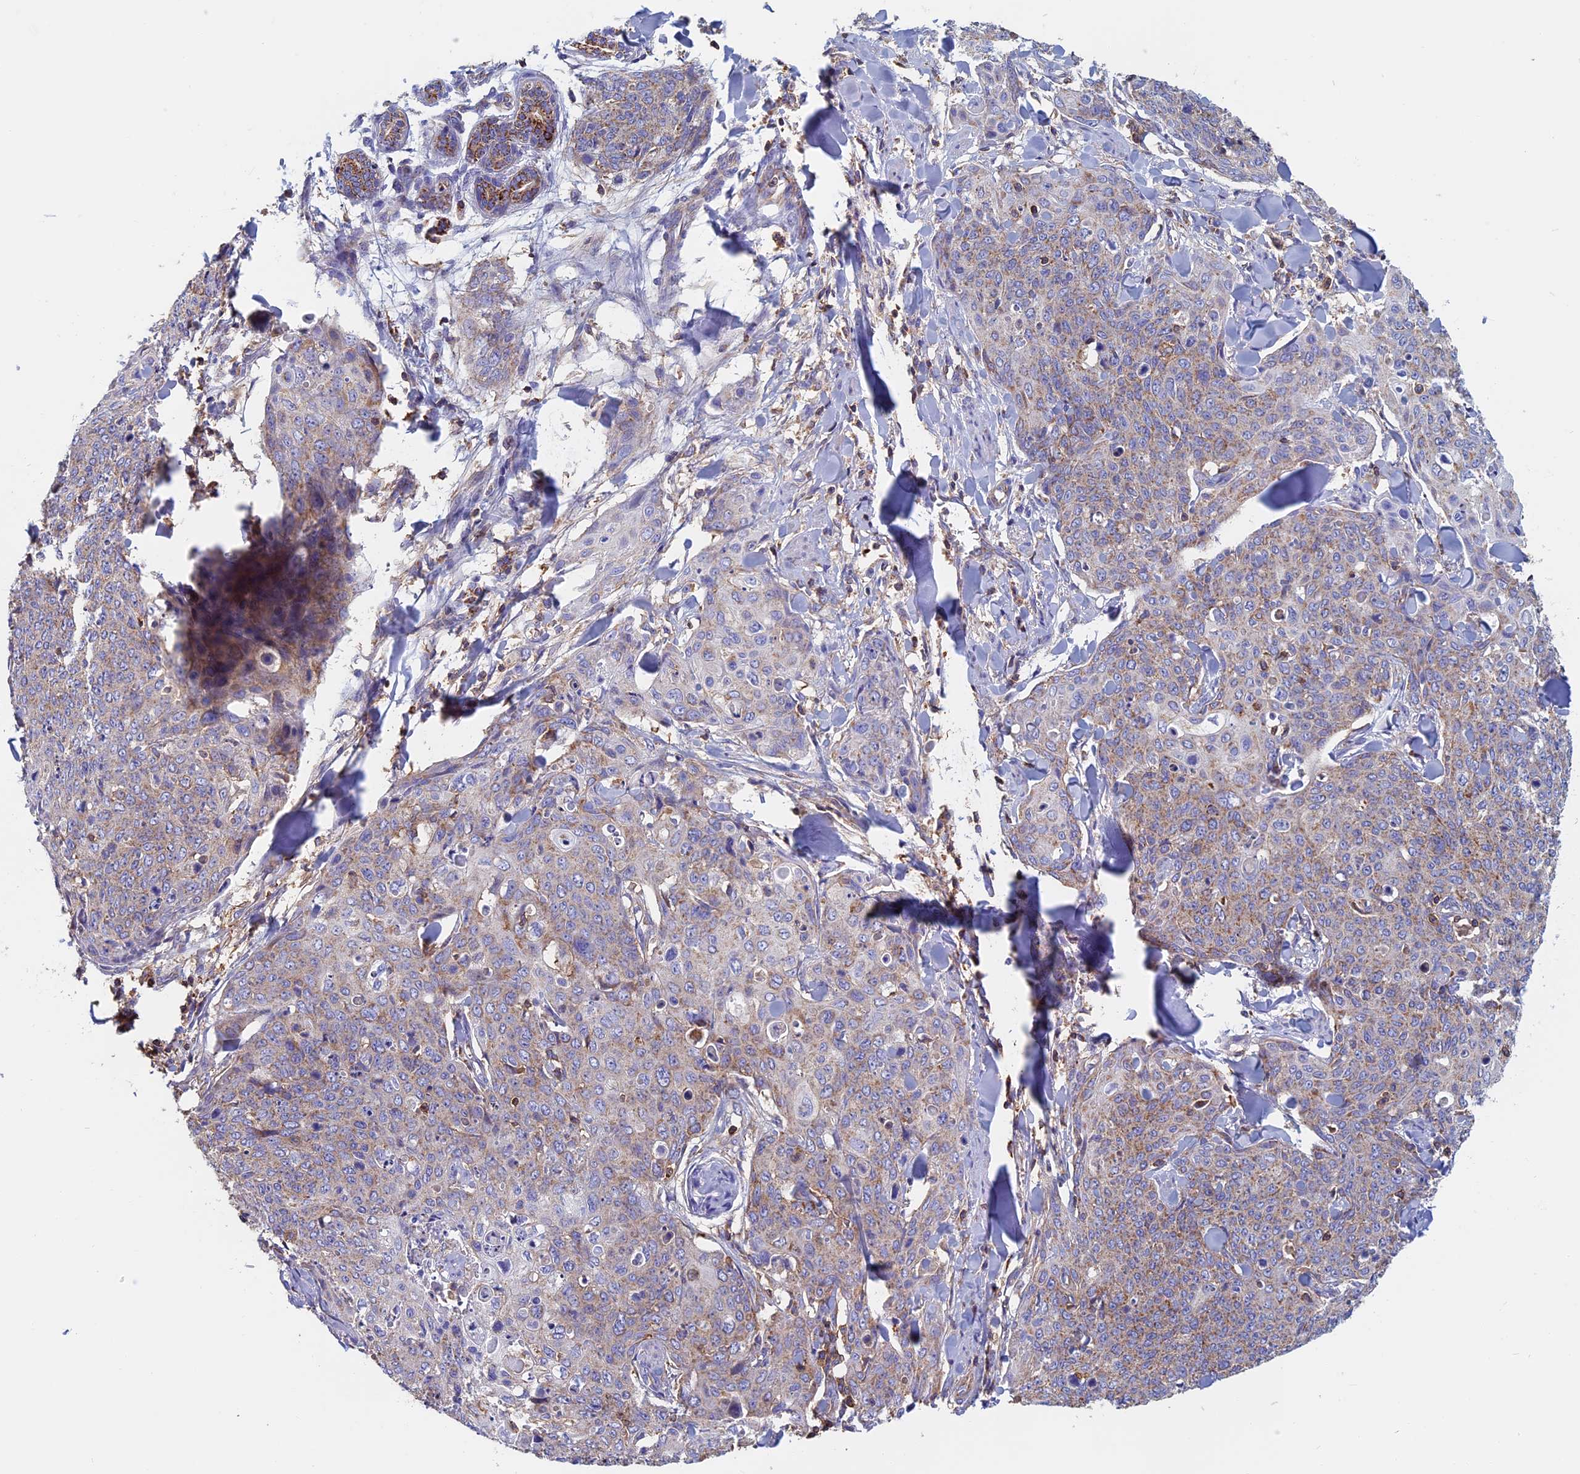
{"staining": {"intensity": "weak", "quantity": "25%-75%", "location": "cytoplasmic/membranous"}, "tissue": "skin cancer", "cell_type": "Tumor cells", "image_type": "cancer", "snomed": [{"axis": "morphology", "description": "Squamous cell carcinoma, NOS"}, {"axis": "topography", "description": "Skin"}, {"axis": "topography", "description": "Vulva"}], "caption": "A photomicrograph showing weak cytoplasmic/membranous staining in approximately 25%-75% of tumor cells in skin cancer, as visualized by brown immunohistochemical staining.", "gene": "HSD17B8", "patient": {"sex": "female", "age": 85}}